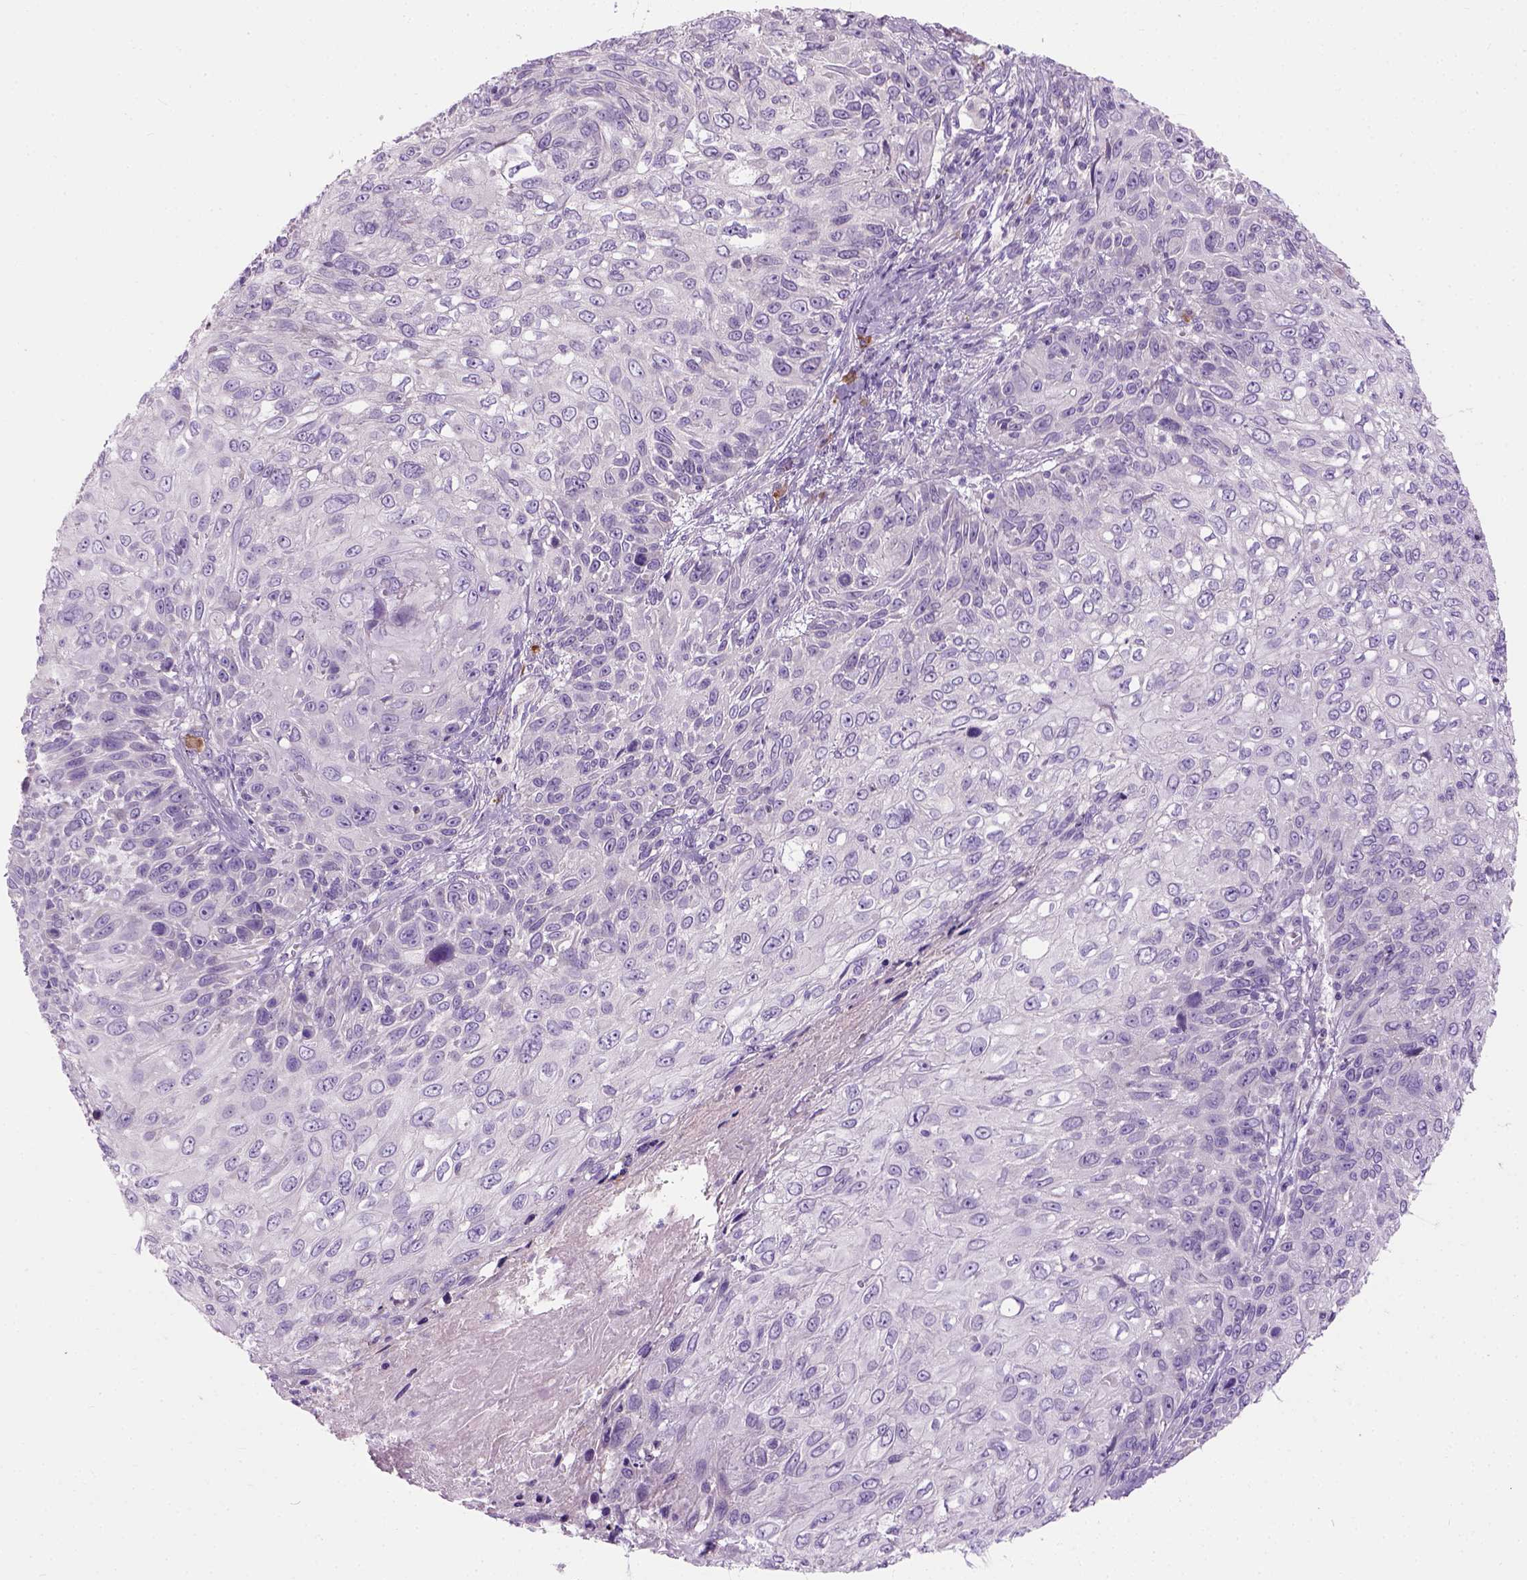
{"staining": {"intensity": "negative", "quantity": "none", "location": "none"}, "tissue": "skin cancer", "cell_type": "Tumor cells", "image_type": "cancer", "snomed": [{"axis": "morphology", "description": "Squamous cell carcinoma, NOS"}, {"axis": "topography", "description": "Skin"}], "caption": "Tumor cells are negative for protein expression in human skin squamous cell carcinoma.", "gene": "TRIM72", "patient": {"sex": "male", "age": 92}}